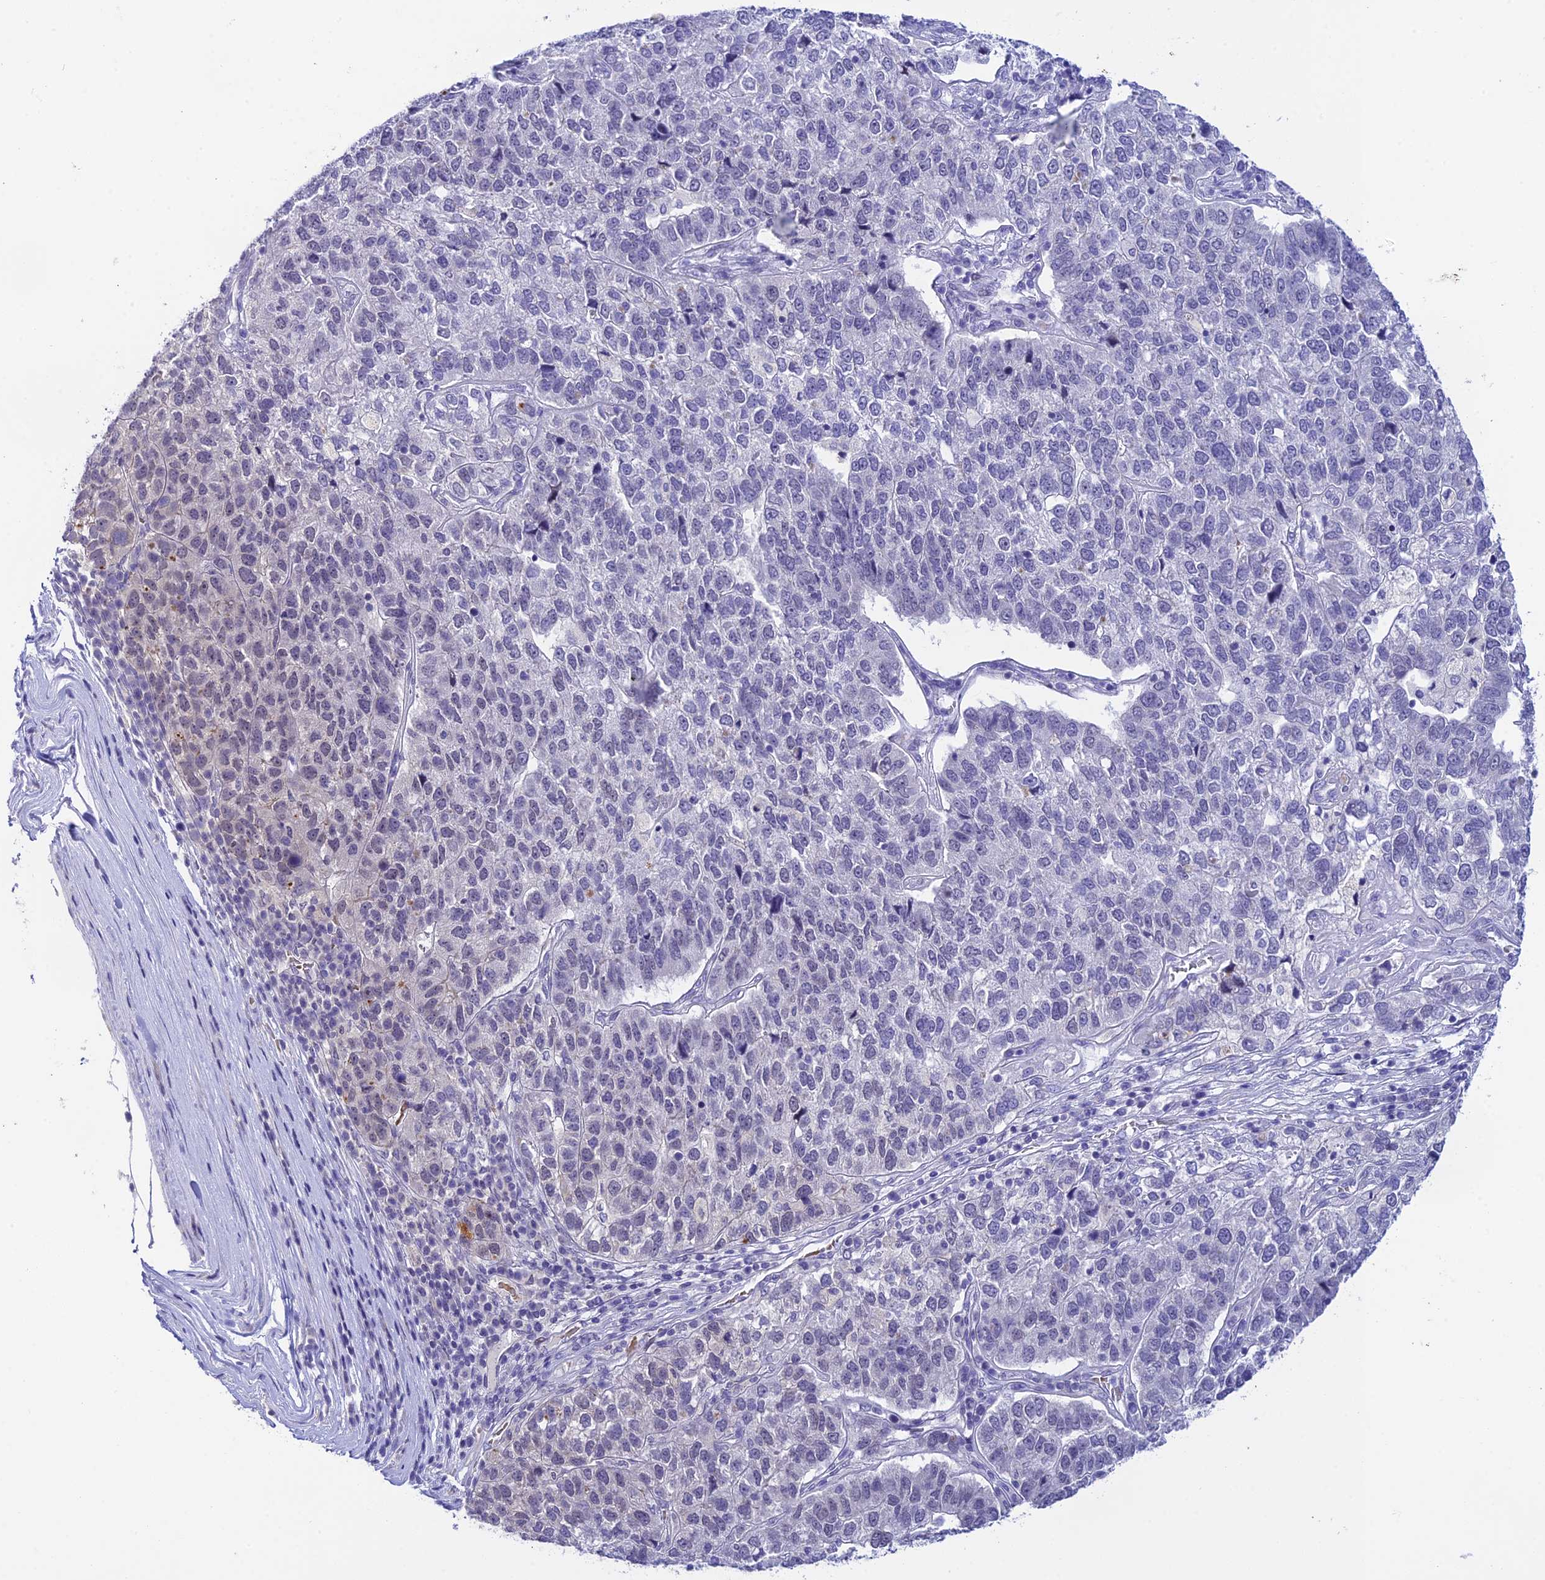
{"staining": {"intensity": "negative", "quantity": "none", "location": "none"}, "tissue": "pancreatic cancer", "cell_type": "Tumor cells", "image_type": "cancer", "snomed": [{"axis": "morphology", "description": "Adenocarcinoma, NOS"}, {"axis": "topography", "description": "Pancreas"}], "caption": "Photomicrograph shows no protein staining in tumor cells of pancreatic cancer (adenocarcinoma) tissue. (DAB immunohistochemistry, high magnification).", "gene": "RASGEF1B", "patient": {"sex": "female", "age": 61}}